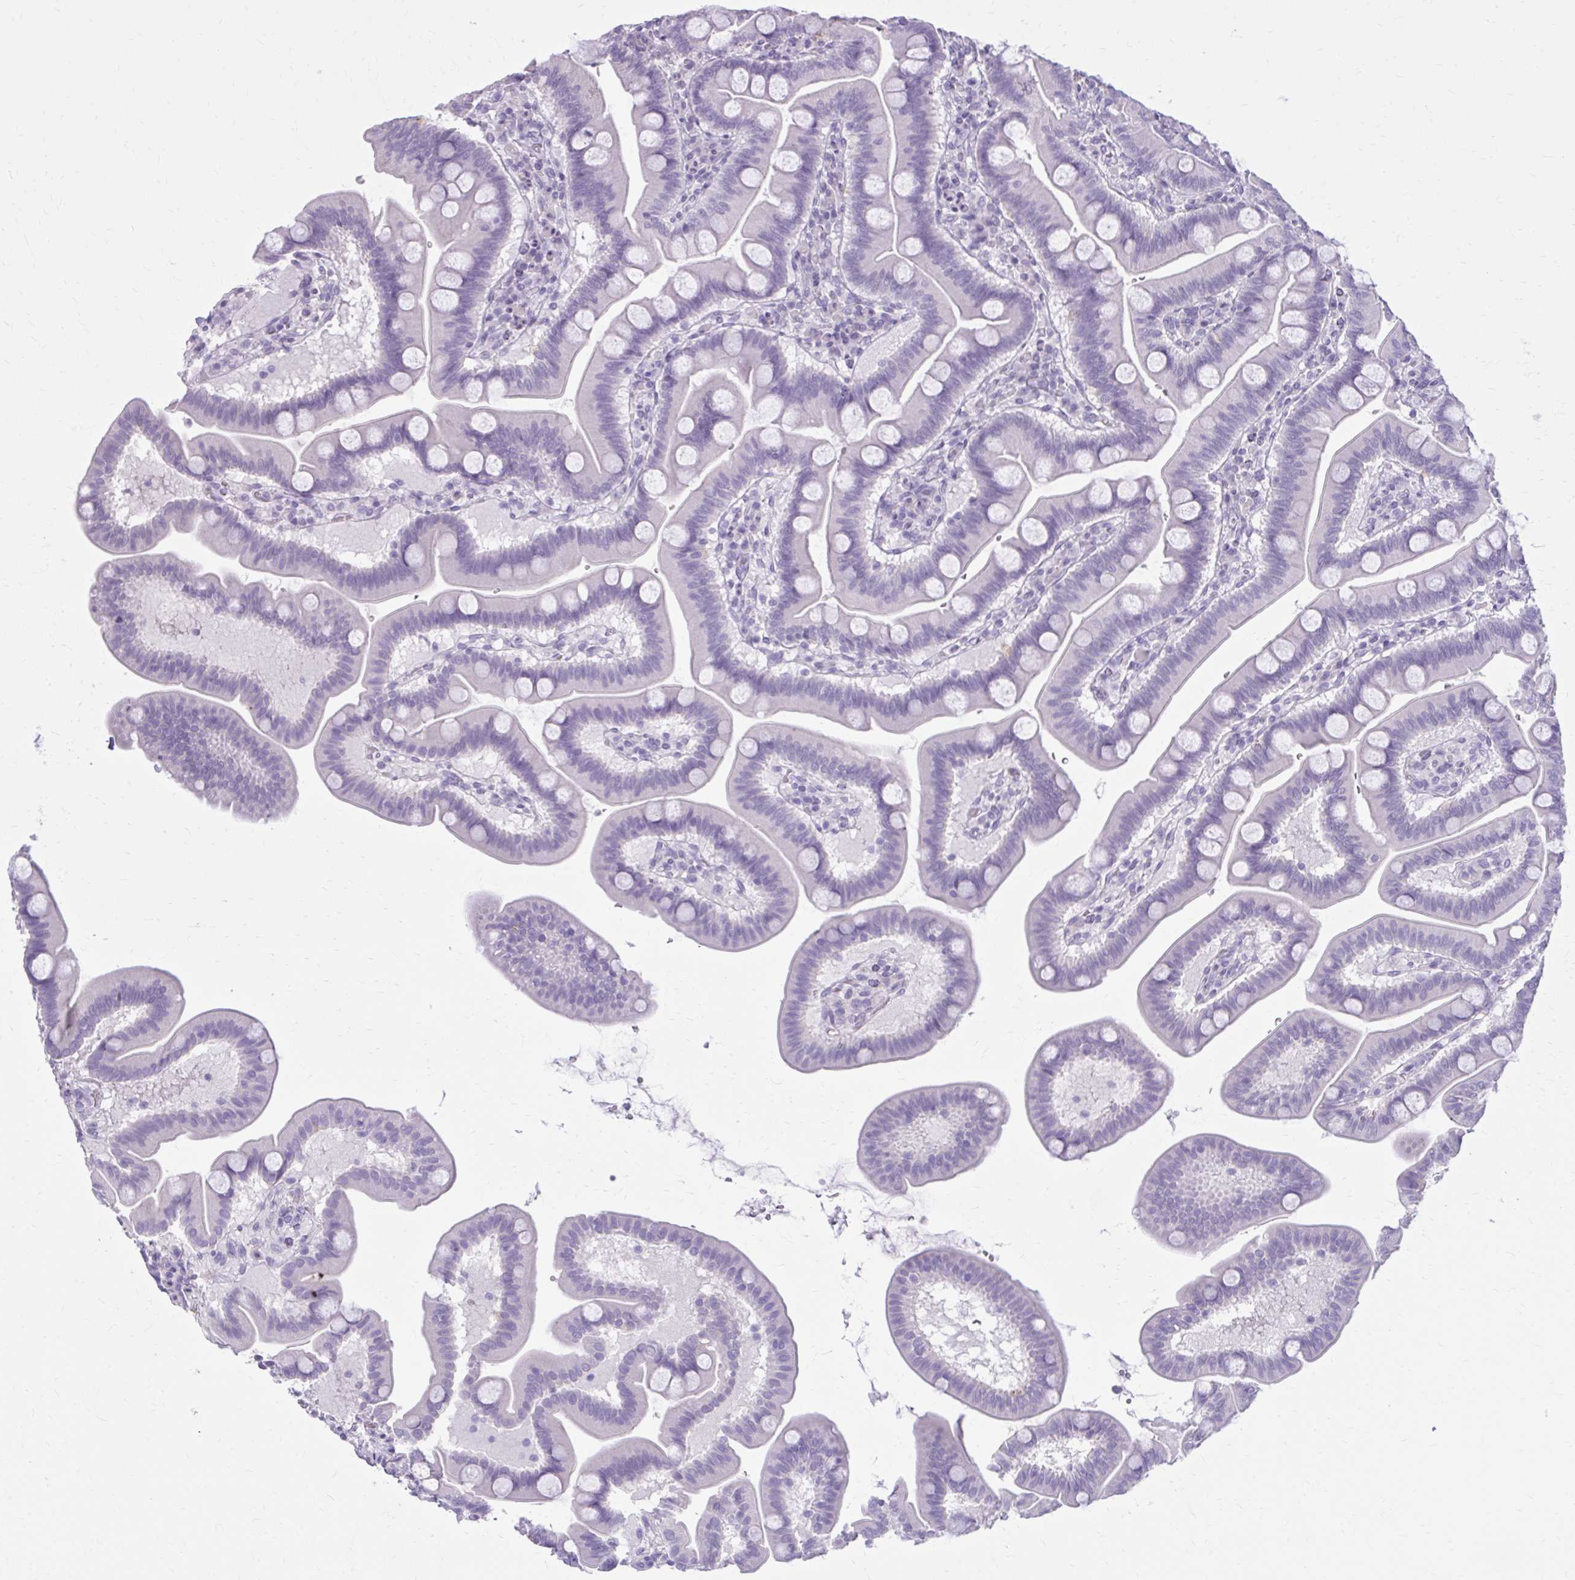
{"staining": {"intensity": "strong", "quantity": "<25%", "location": "cytoplasmic/membranous"}, "tissue": "duodenum", "cell_type": "Glandular cells", "image_type": "normal", "snomed": [{"axis": "morphology", "description": "Normal tissue, NOS"}, {"axis": "topography", "description": "Duodenum"}], "caption": "A brown stain shows strong cytoplasmic/membranous staining of a protein in glandular cells of normal human duodenum.", "gene": "OR4B1", "patient": {"sex": "male", "age": 59}}